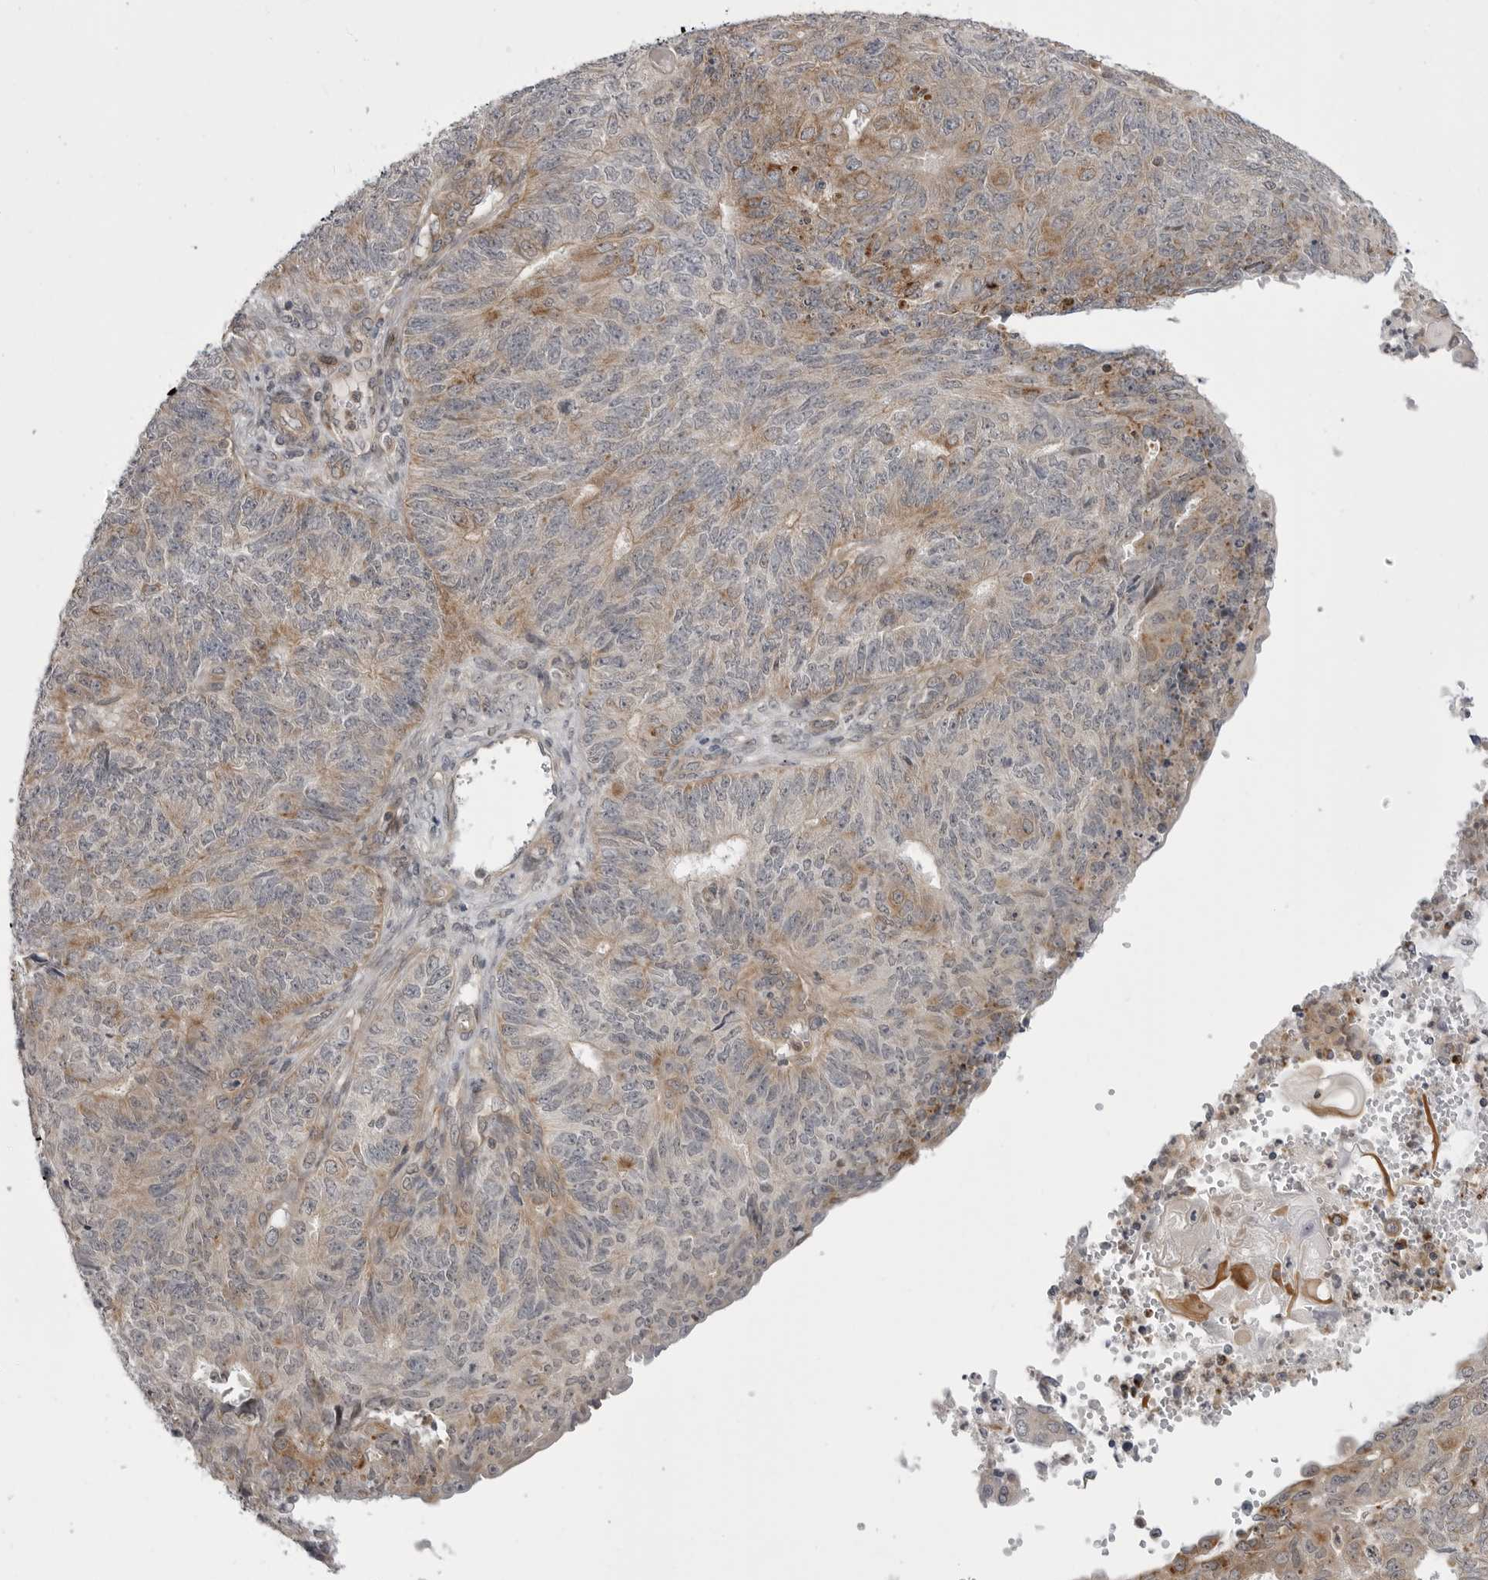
{"staining": {"intensity": "weak", "quantity": "25%-75%", "location": "cytoplasmic/membranous"}, "tissue": "endometrial cancer", "cell_type": "Tumor cells", "image_type": "cancer", "snomed": [{"axis": "morphology", "description": "Adenocarcinoma, NOS"}, {"axis": "topography", "description": "Endometrium"}], "caption": "Adenocarcinoma (endometrial) stained with immunohistochemistry demonstrates weak cytoplasmic/membranous positivity in about 25%-75% of tumor cells. (DAB IHC, brown staining for protein, blue staining for nuclei).", "gene": "CCDC18", "patient": {"sex": "female", "age": 32}}